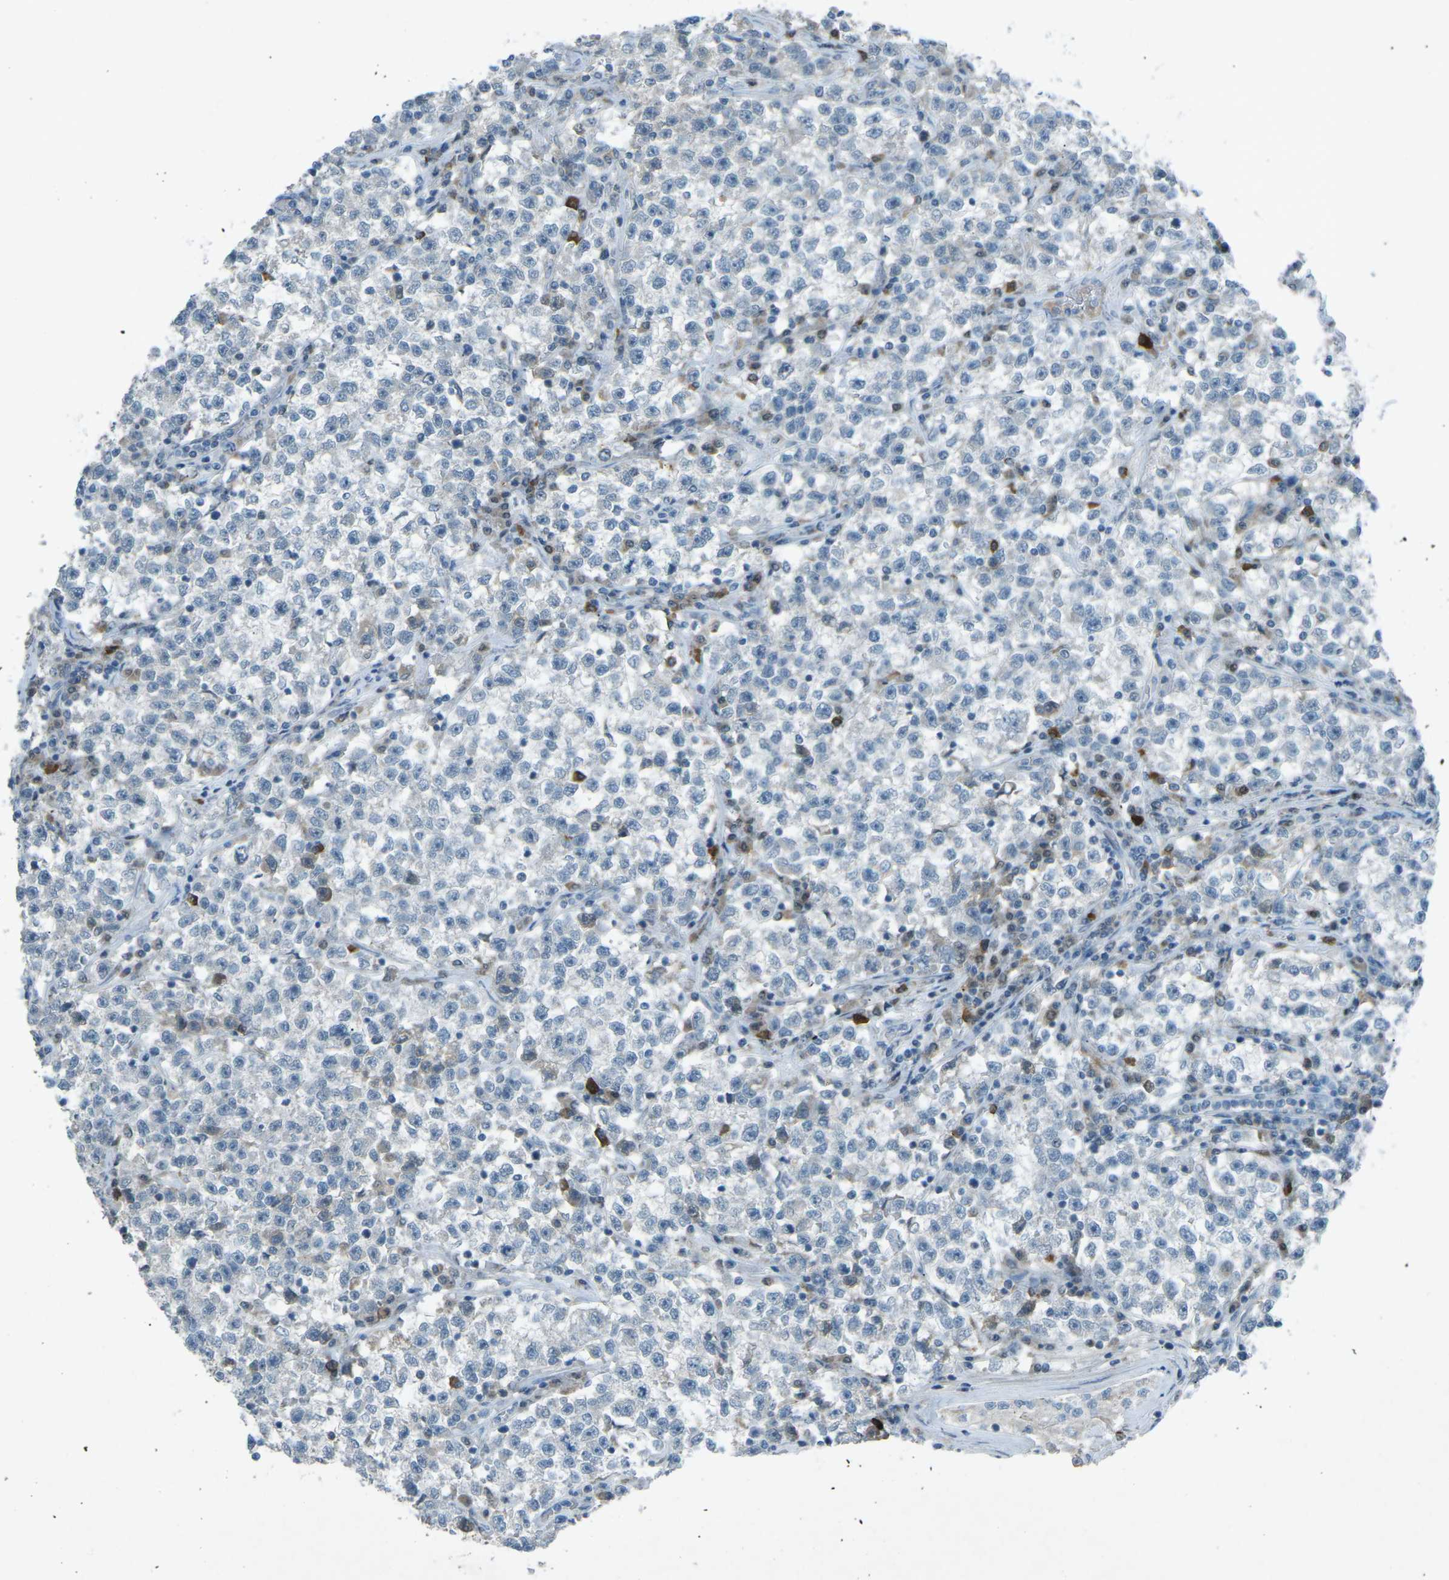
{"staining": {"intensity": "negative", "quantity": "none", "location": "none"}, "tissue": "testis cancer", "cell_type": "Tumor cells", "image_type": "cancer", "snomed": [{"axis": "morphology", "description": "Seminoma, NOS"}, {"axis": "topography", "description": "Testis"}], "caption": "Immunohistochemistry of human testis seminoma reveals no expression in tumor cells.", "gene": "PRKCA", "patient": {"sex": "male", "age": 22}}